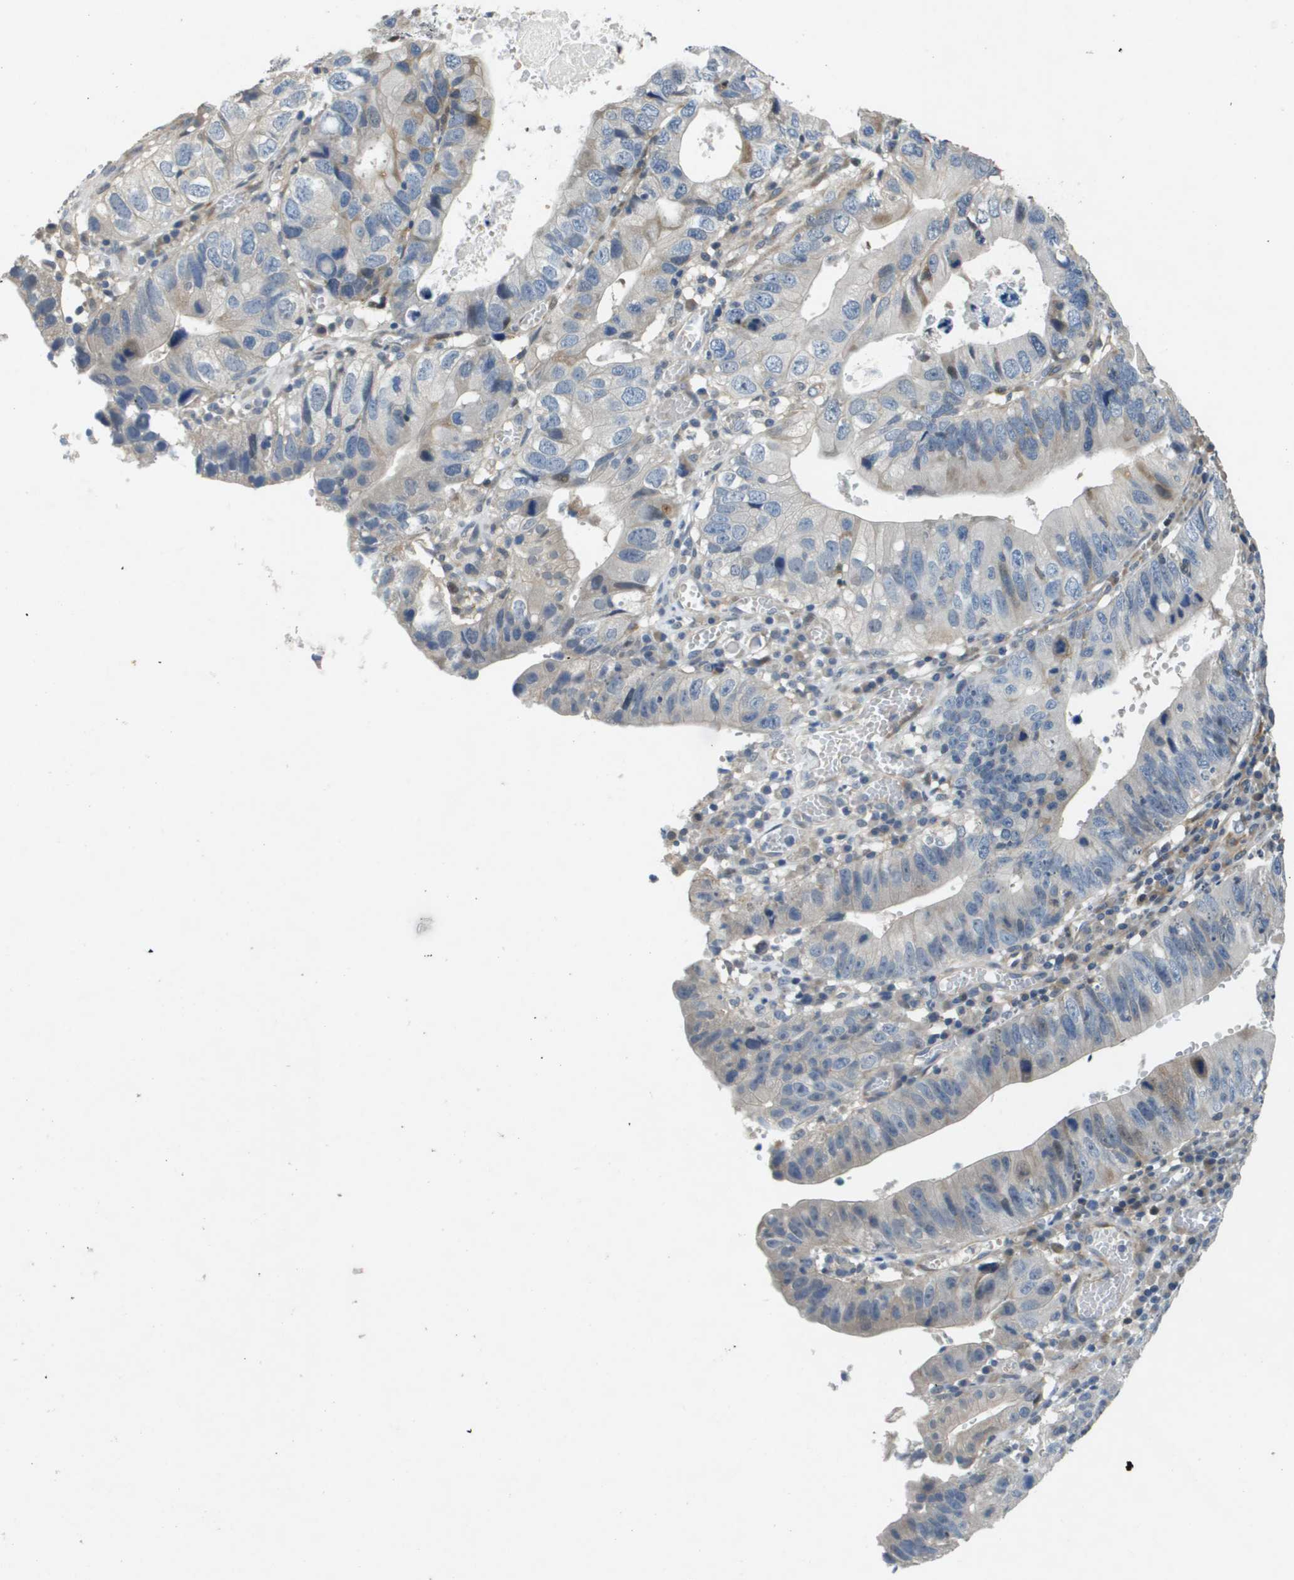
{"staining": {"intensity": "moderate", "quantity": "<25%", "location": "cytoplasmic/membranous"}, "tissue": "stomach cancer", "cell_type": "Tumor cells", "image_type": "cancer", "snomed": [{"axis": "morphology", "description": "Adenocarcinoma, NOS"}, {"axis": "topography", "description": "Stomach"}], "caption": "The immunohistochemical stain labels moderate cytoplasmic/membranous staining in tumor cells of adenocarcinoma (stomach) tissue.", "gene": "SCN4B", "patient": {"sex": "male", "age": 59}}